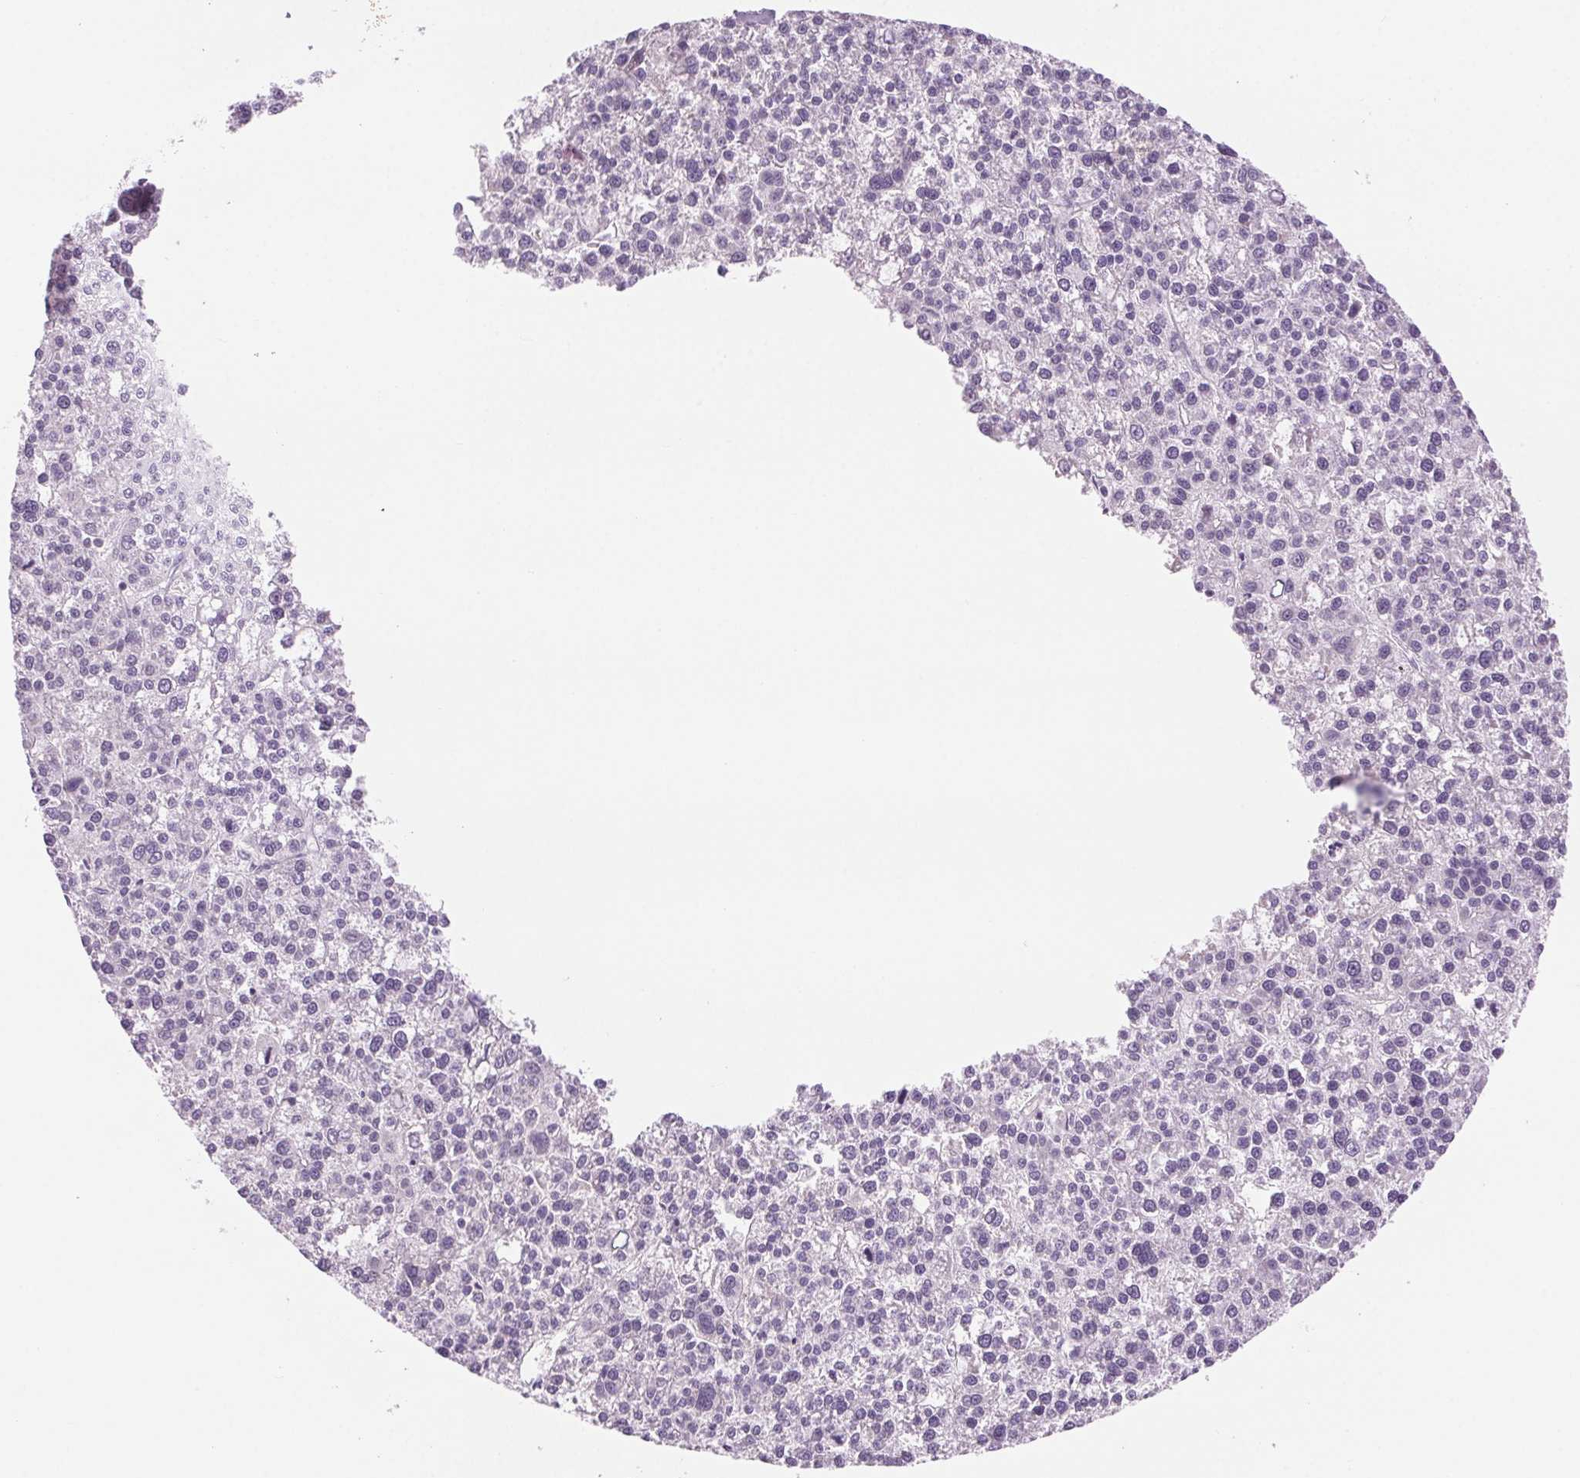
{"staining": {"intensity": "negative", "quantity": "none", "location": "none"}, "tissue": "liver cancer", "cell_type": "Tumor cells", "image_type": "cancer", "snomed": [{"axis": "morphology", "description": "Carcinoma, Hepatocellular, NOS"}, {"axis": "topography", "description": "Liver"}], "caption": "Tumor cells show no significant protein positivity in liver cancer. (DAB immunohistochemistry, high magnification).", "gene": "HHLA2", "patient": {"sex": "female", "age": 58}}